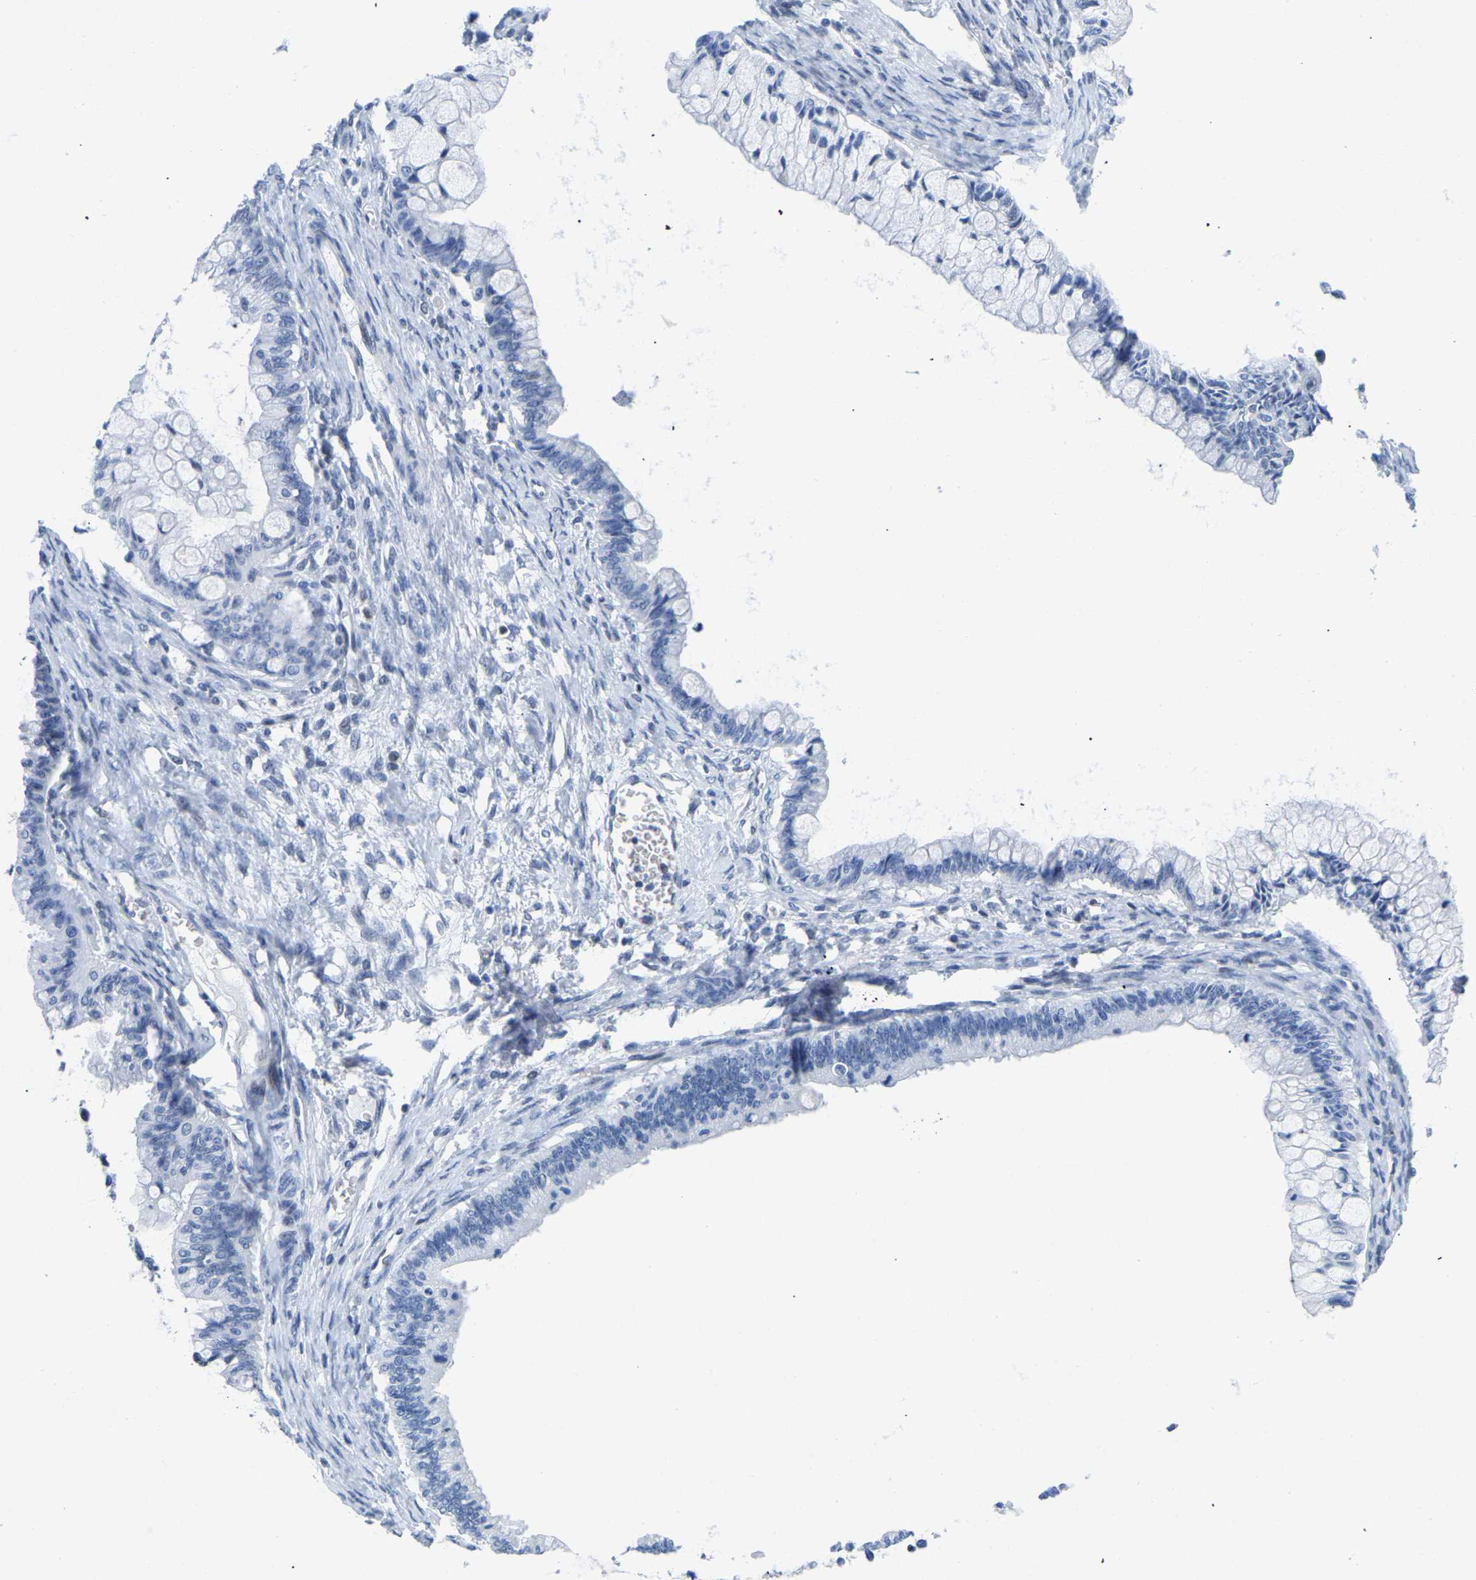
{"staining": {"intensity": "negative", "quantity": "none", "location": "none"}, "tissue": "ovarian cancer", "cell_type": "Tumor cells", "image_type": "cancer", "snomed": [{"axis": "morphology", "description": "Cystadenocarcinoma, mucinous, NOS"}, {"axis": "topography", "description": "Ovary"}], "caption": "Immunohistochemical staining of human mucinous cystadenocarcinoma (ovarian) displays no significant staining in tumor cells.", "gene": "UPK3A", "patient": {"sex": "female", "age": 57}}